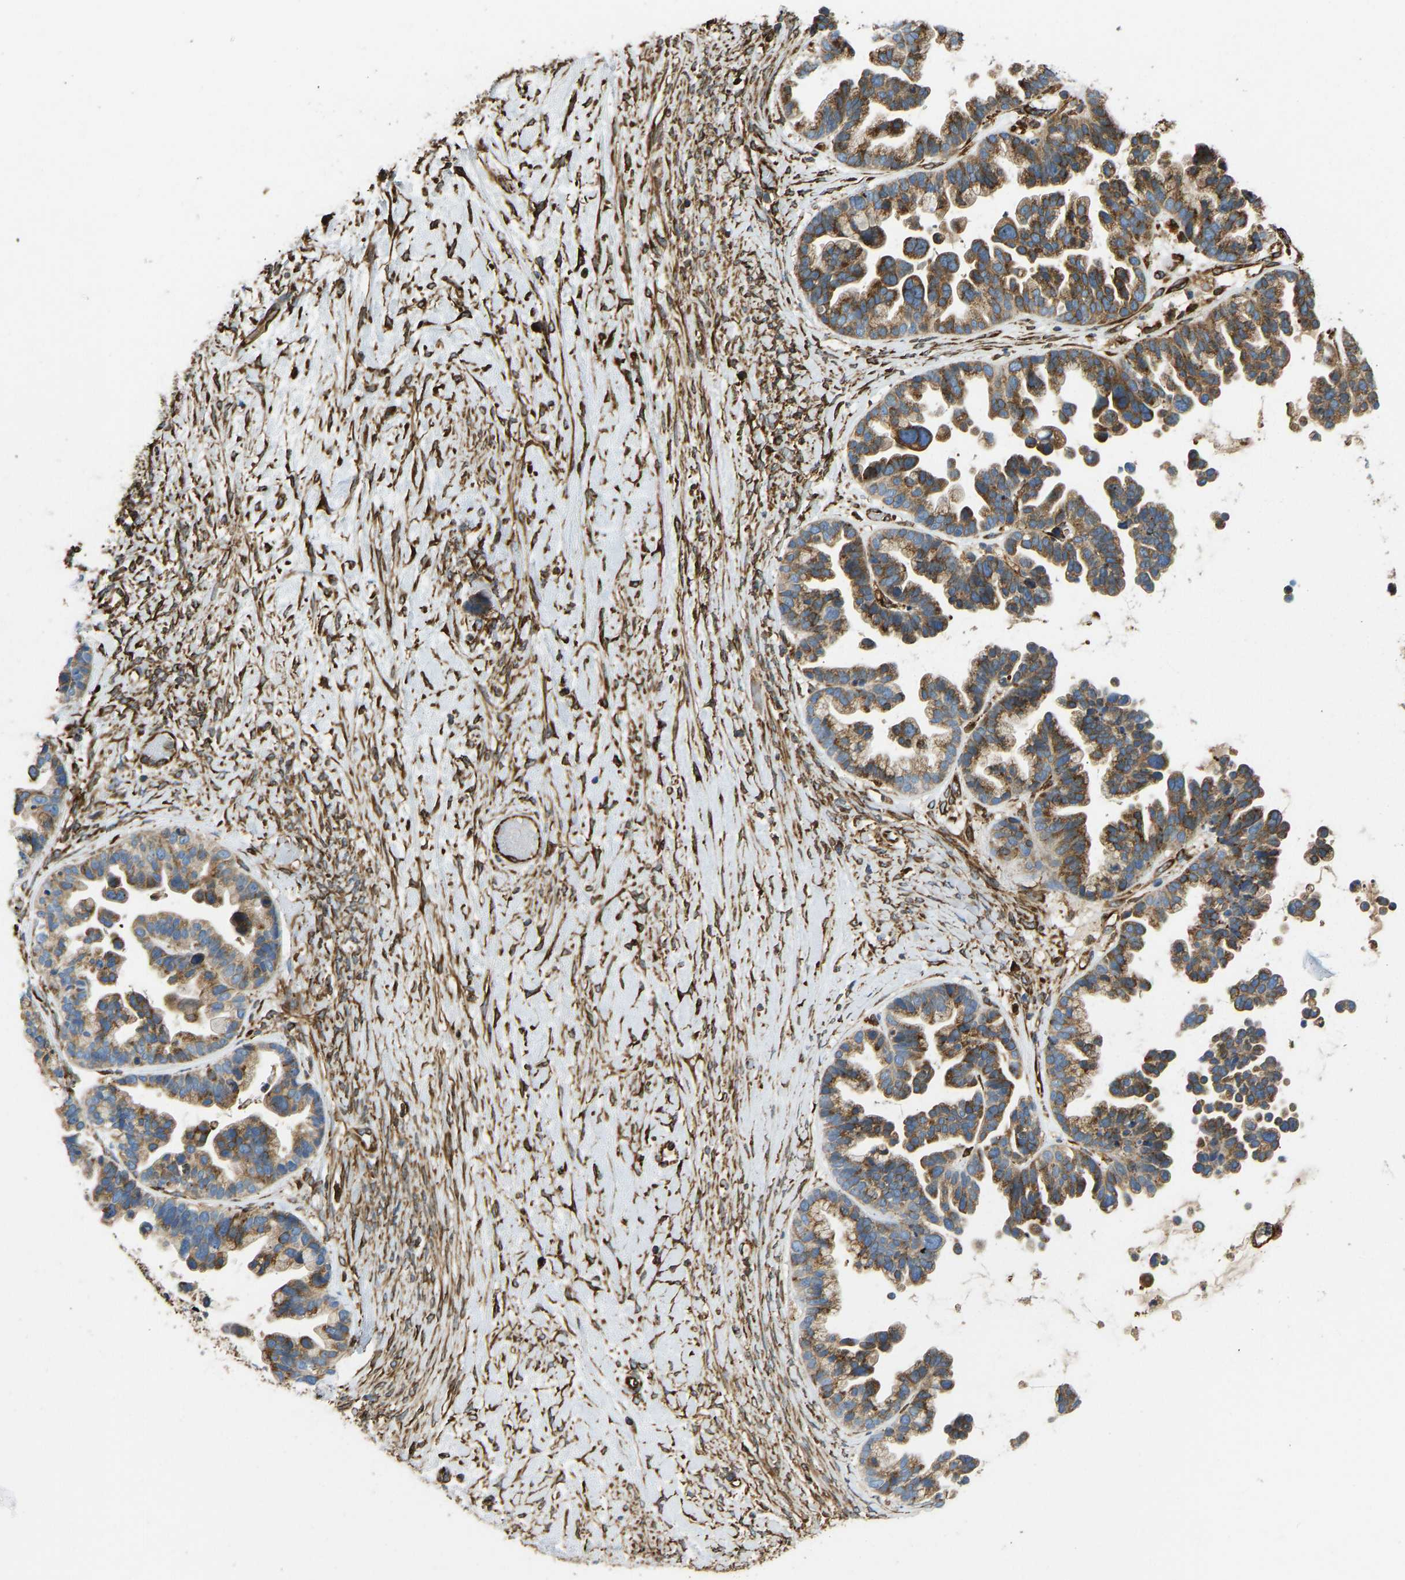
{"staining": {"intensity": "moderate", "quantity": ">75%", "location": "cytoplasmic/membranous"}, "tissue": "ovarian cancer", "cell_type": "Tumor cells", "image_type": "cancer", "snomed": [{"axis": "morphology", "description": "Cystadenocarcinoma, serous, NOS"}, {"axis": "topography", "description": "Ovary"}], "caption": "Immunohistochemistry (IHC) (DAB (3,3'-diaminobenzidine)) staining of human ovarian cancer (serous cystadenocarcinoma) demonstrates moderate cytoplasmic/membranous protein positivity in approximately >75% of tumor cells. (Brightfield microscopy of DAB IHC at high magnification).", "gene": "BEX3", "patient": {"sex": "female", "age": 56}}